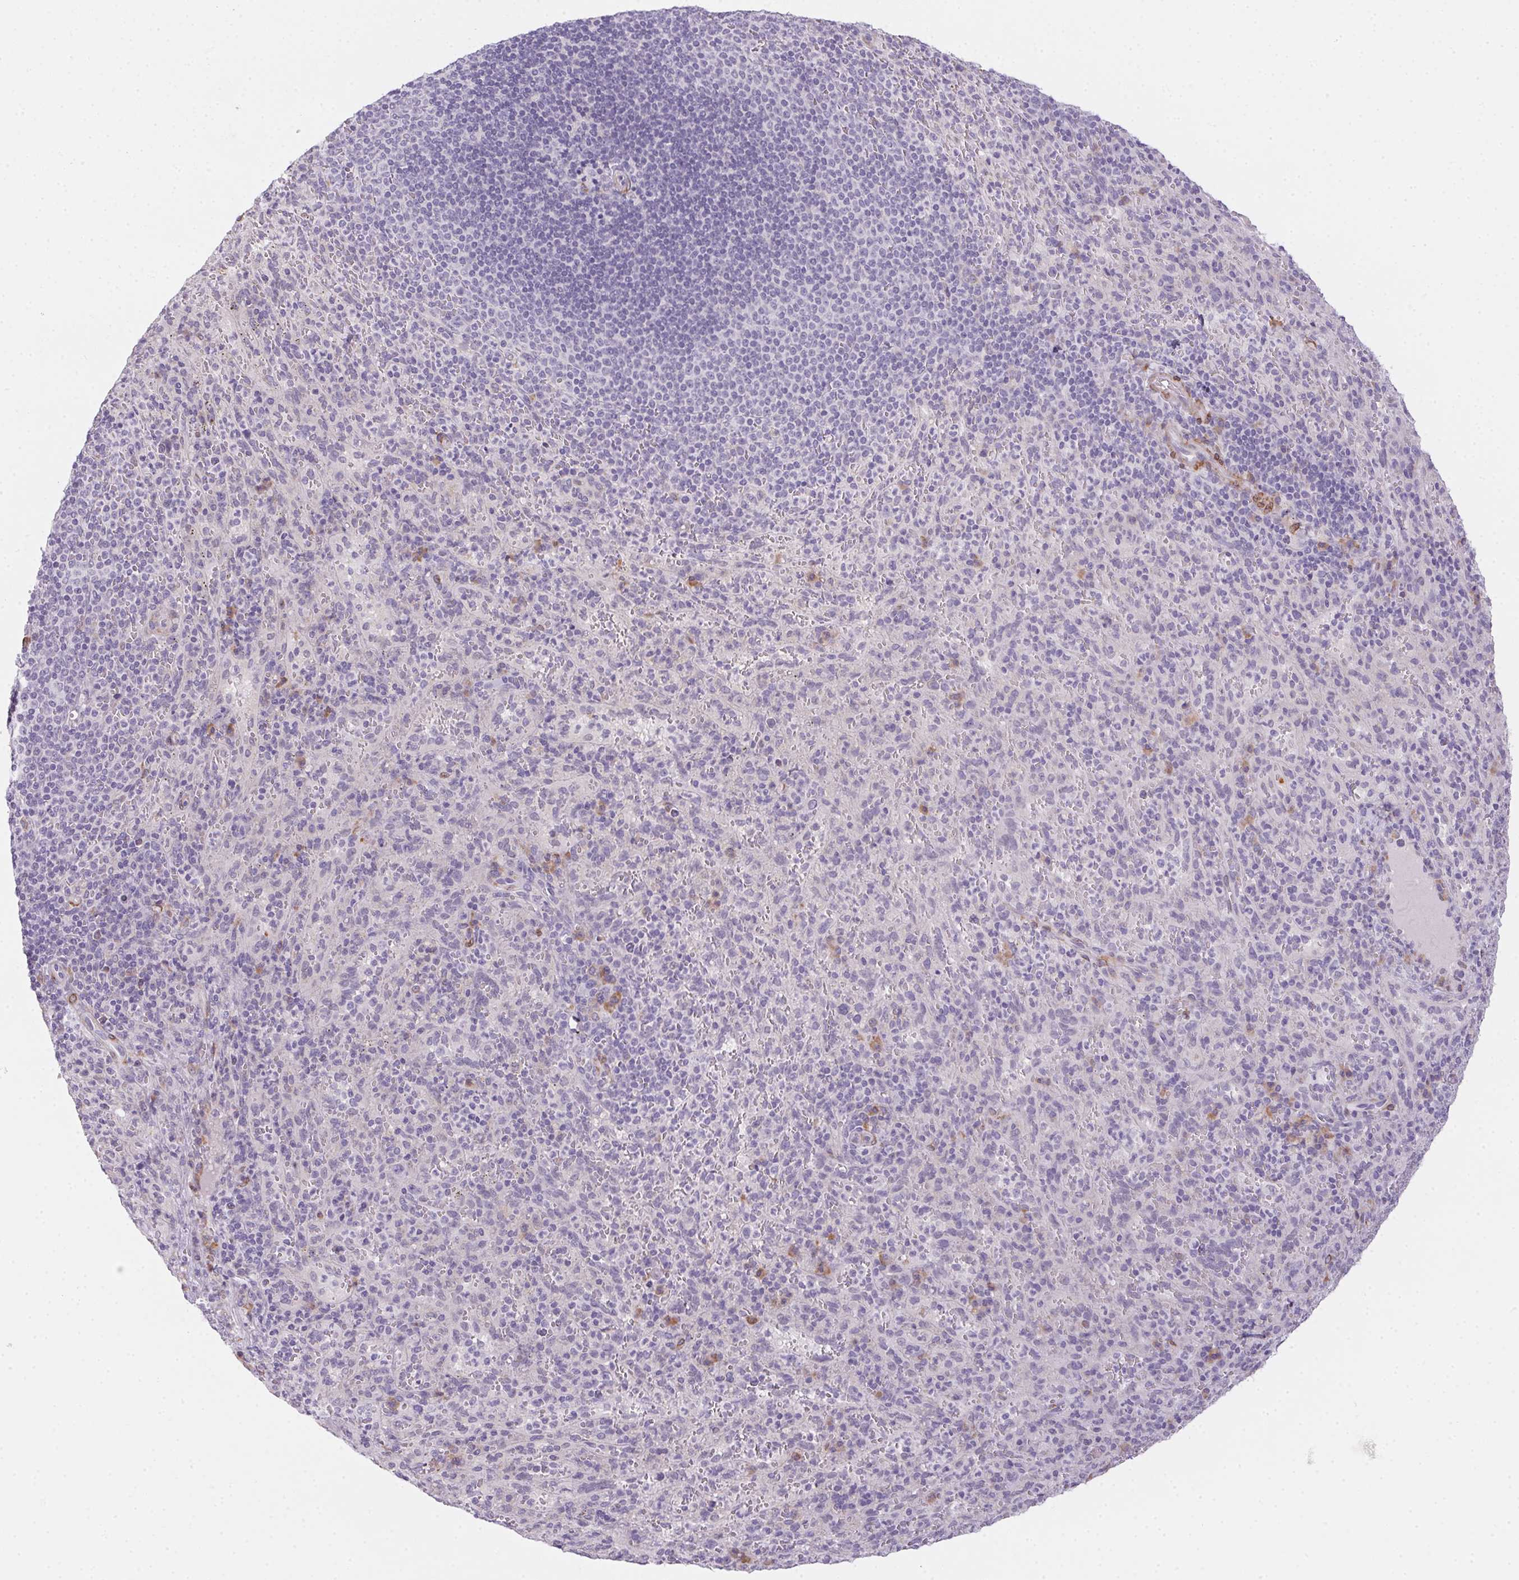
{"staining": {"intensity": "negative", "quantity": "none", "location": "none"}, "tissue": "spleen", "cell_type": "Cells in red pulp", "image_type": "normal", "snomed": [{"axis": "morphology", "description": "Normal tissue, NOS"}, {"axis": "topography", "description": "Spleen"}], "caption": "A histopathology image of spleen stained for a protein reveals no brown staining in cells in red pulp. (Stains: DAB immunohistochemistry with hematoxylin counter stain, Microscopy: brightfield microscopy at high magnification).", "gene": "HRC", "patient": {"sex": "male", "age": 57}}